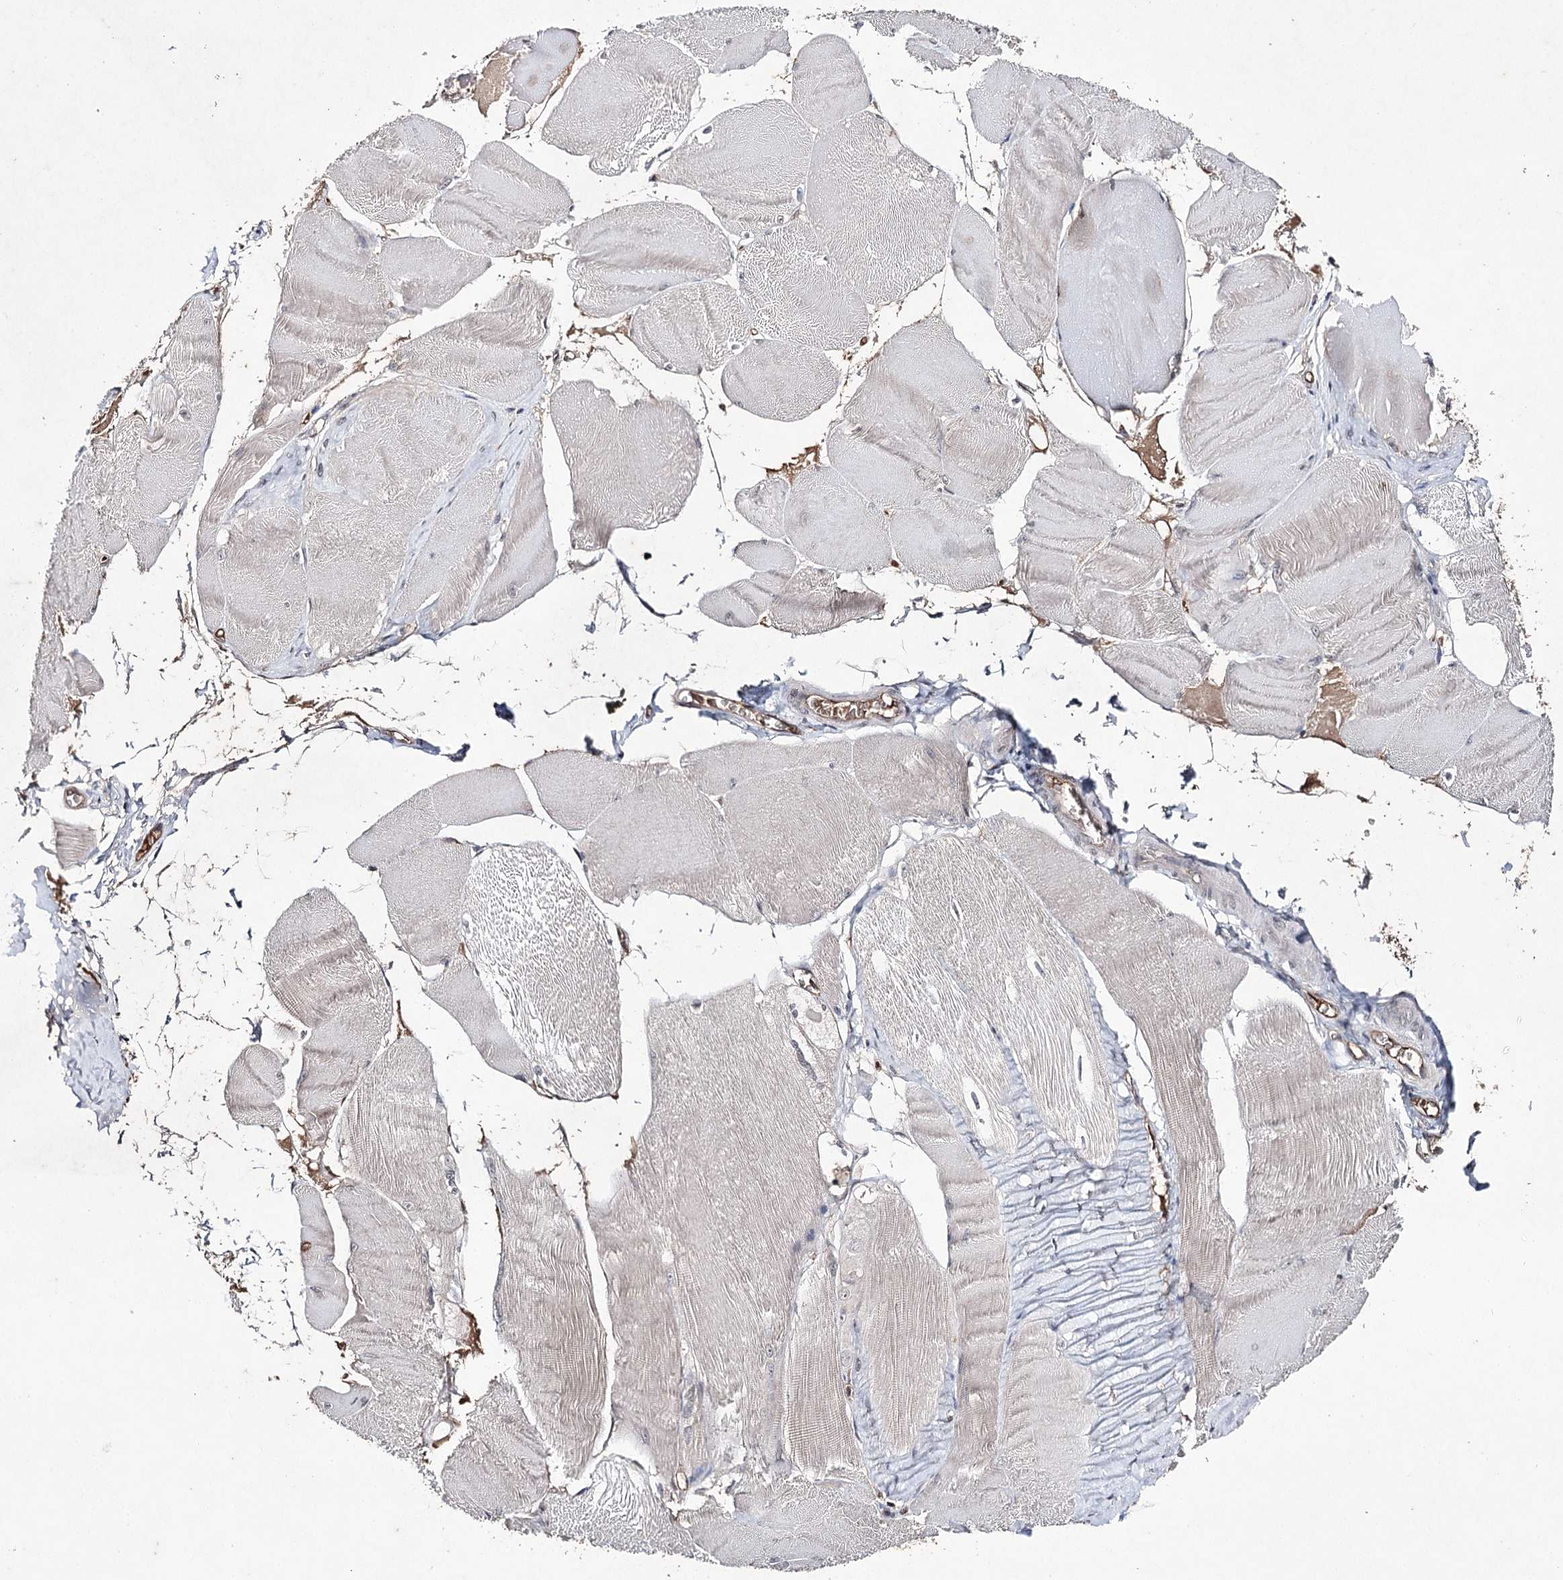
{"staining": {"intensity": "negative", "quantity": "none", "location": "none"}, "tissue": "skeletal muscle", "cell_type": "Myocytes", "image_type": "normal", "snomed": [{"axis": "morphology", "description": "Normal tissue, NOS"}, {"axis": "morphology", "description": "Basal cell carcinoma"}, {"axis": "topography", "description": "Skeletal muscle"}], "caption": "This is a image of immunohistochemistry (IHC) staining of normal skeletal muscle, which shows no staining in myocytes. Nuclei are stained in blue.", "gene": "SYNGR3", "patient": {"sex": "female", "age": 64}}